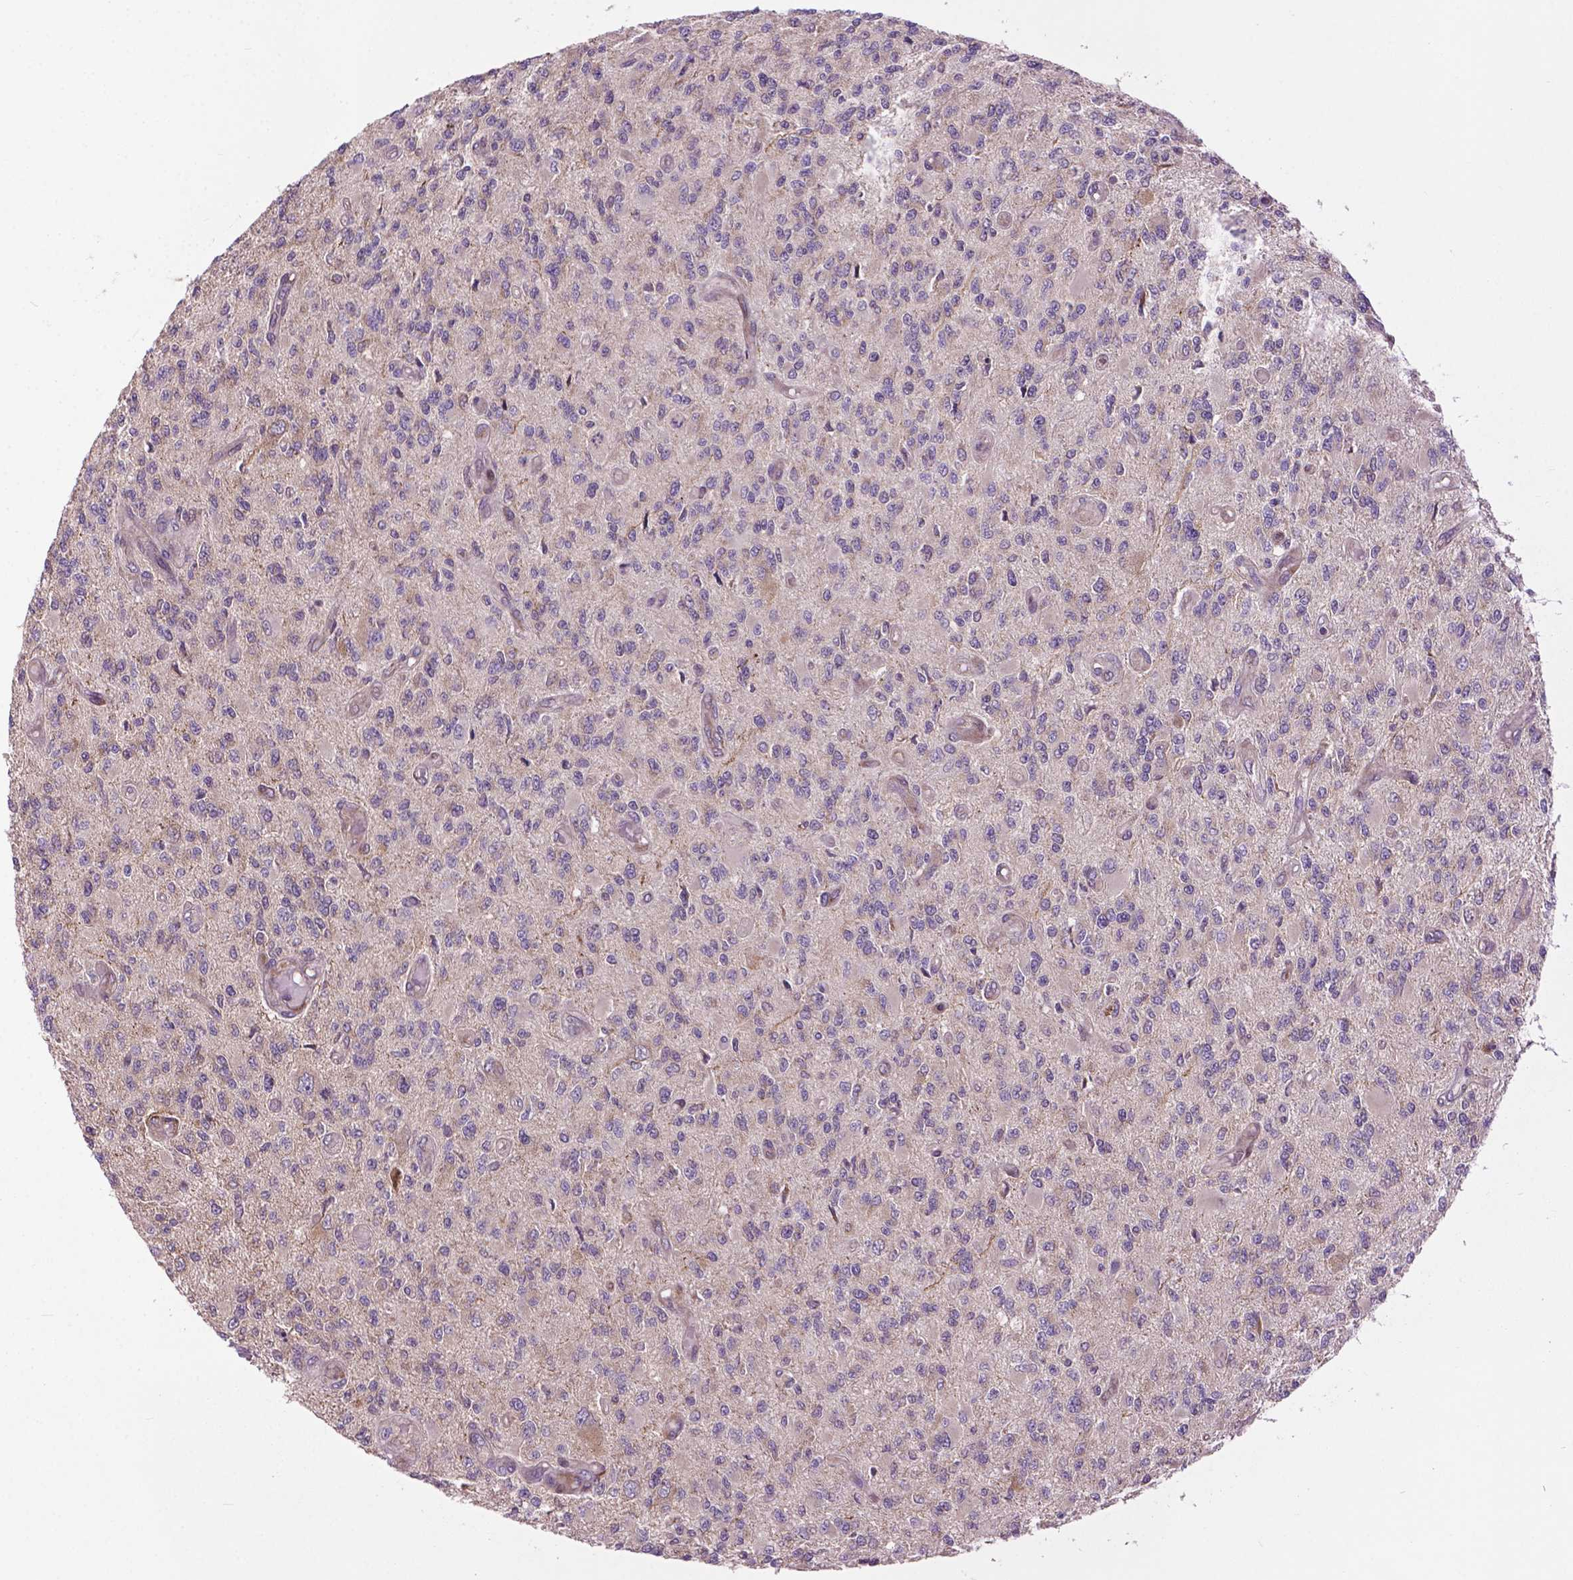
{"staining": {"intensity": "negative", "quantity": "none", "location": "none"}, "tissue": "glioma", "cell_type": "Tumor cells", "image_type": "cancer", "snomed": [{"axis": "morphology", "description": "Glioma, malignant, High grade"}, {"axis": "topography", "description": "Brain"}], "caption": "Image shows no significant protein staining in tumor cells of glioma.", "gene": "MYH14", "patient": {"sex": "female", "age": 63}}